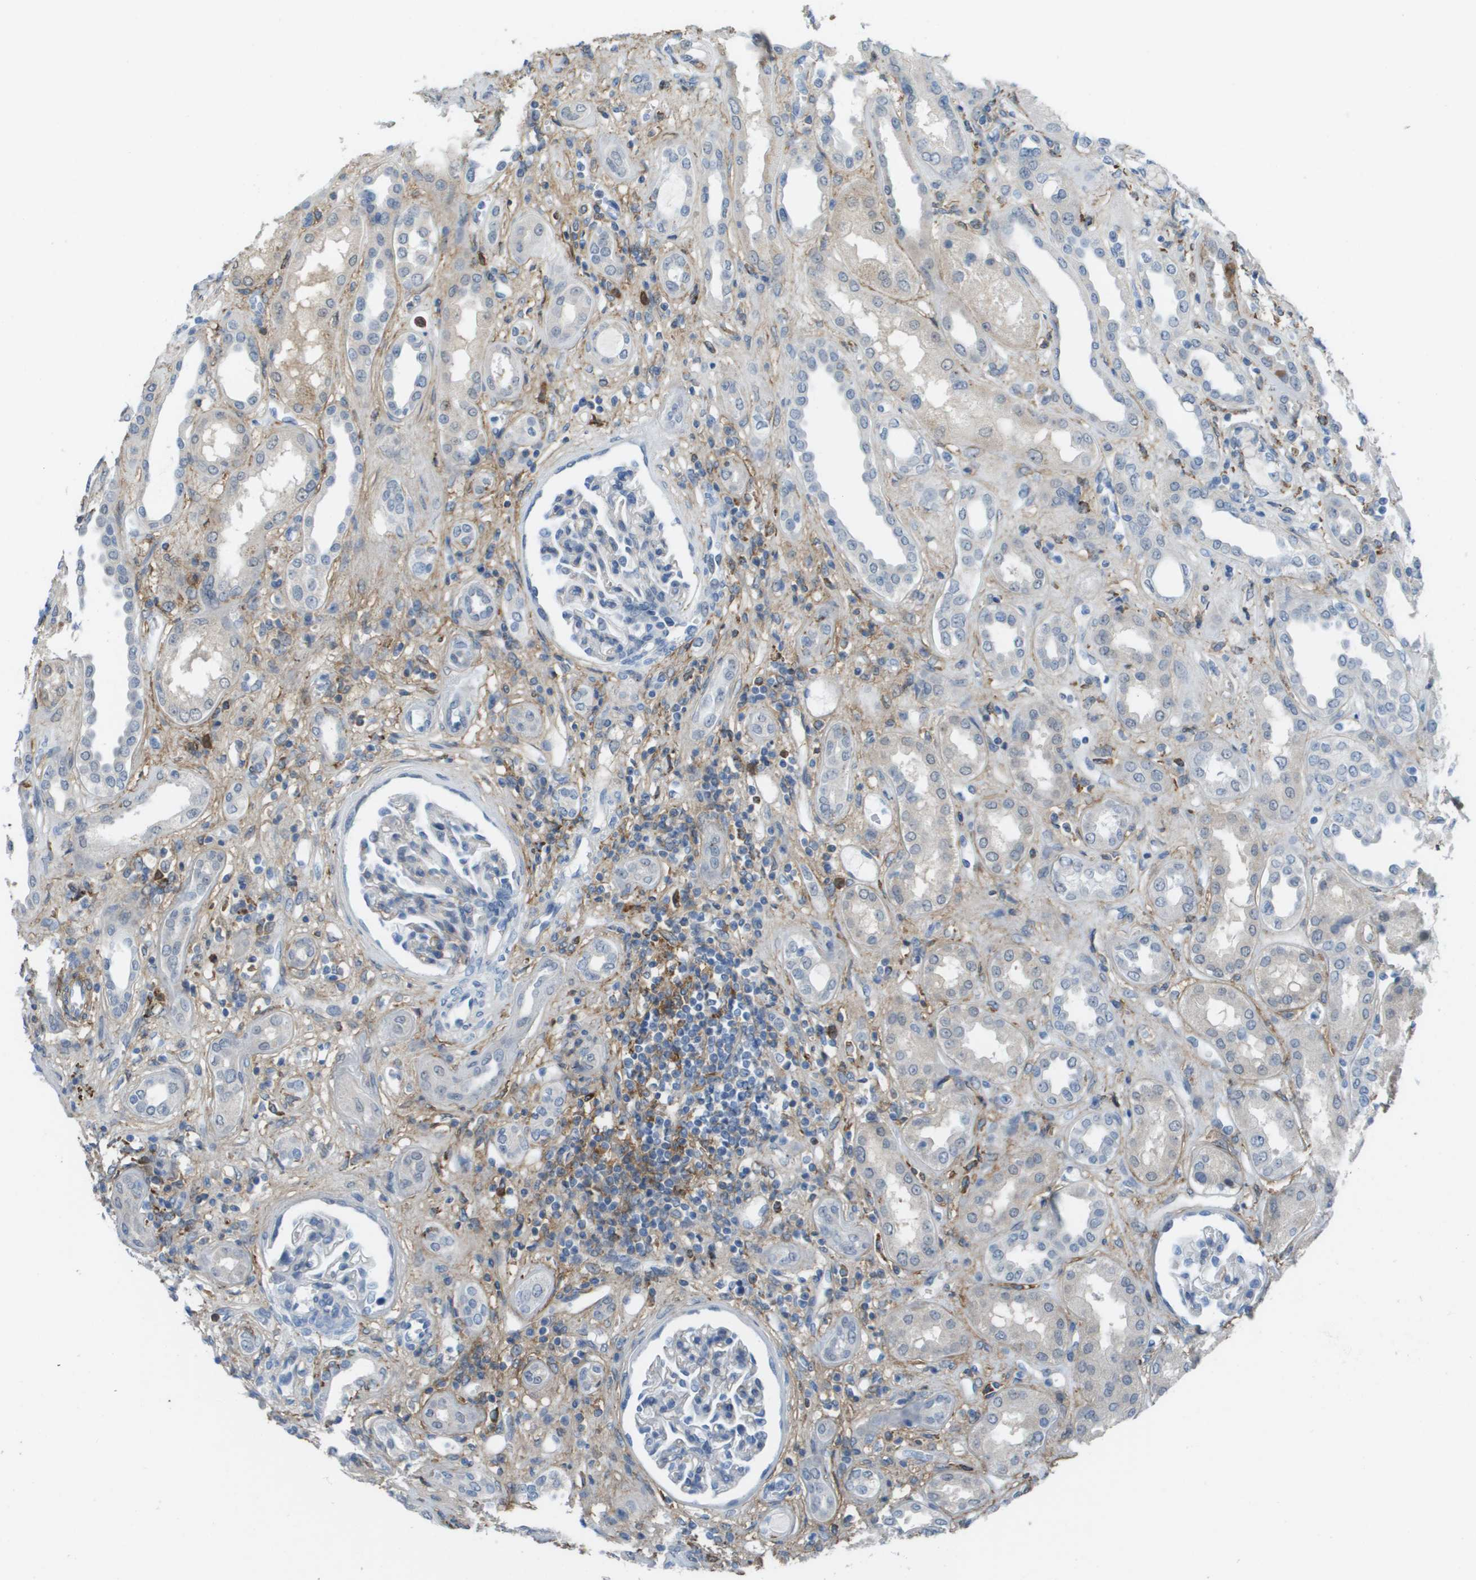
{"staining": {"intensity": "negative", "quantity": "none", "location": "none"}, "tissue": "kidney", "cell_type": "Cells in glomeruli", "image_type": "normal", "snomed": [{"axis": "morphology", "description": "Normal tissue, NOS"}, {"axis": "topography", "description": "Kidney"}], "caption": "DAB (3,3'-diaminobenzidine) immunohistochemical staining of unremarkable kidney demonstrates no significant staining in cells in glomeruli.", "gene": "ZBTB43", "patient": {"sex": "male", "age": 59}}